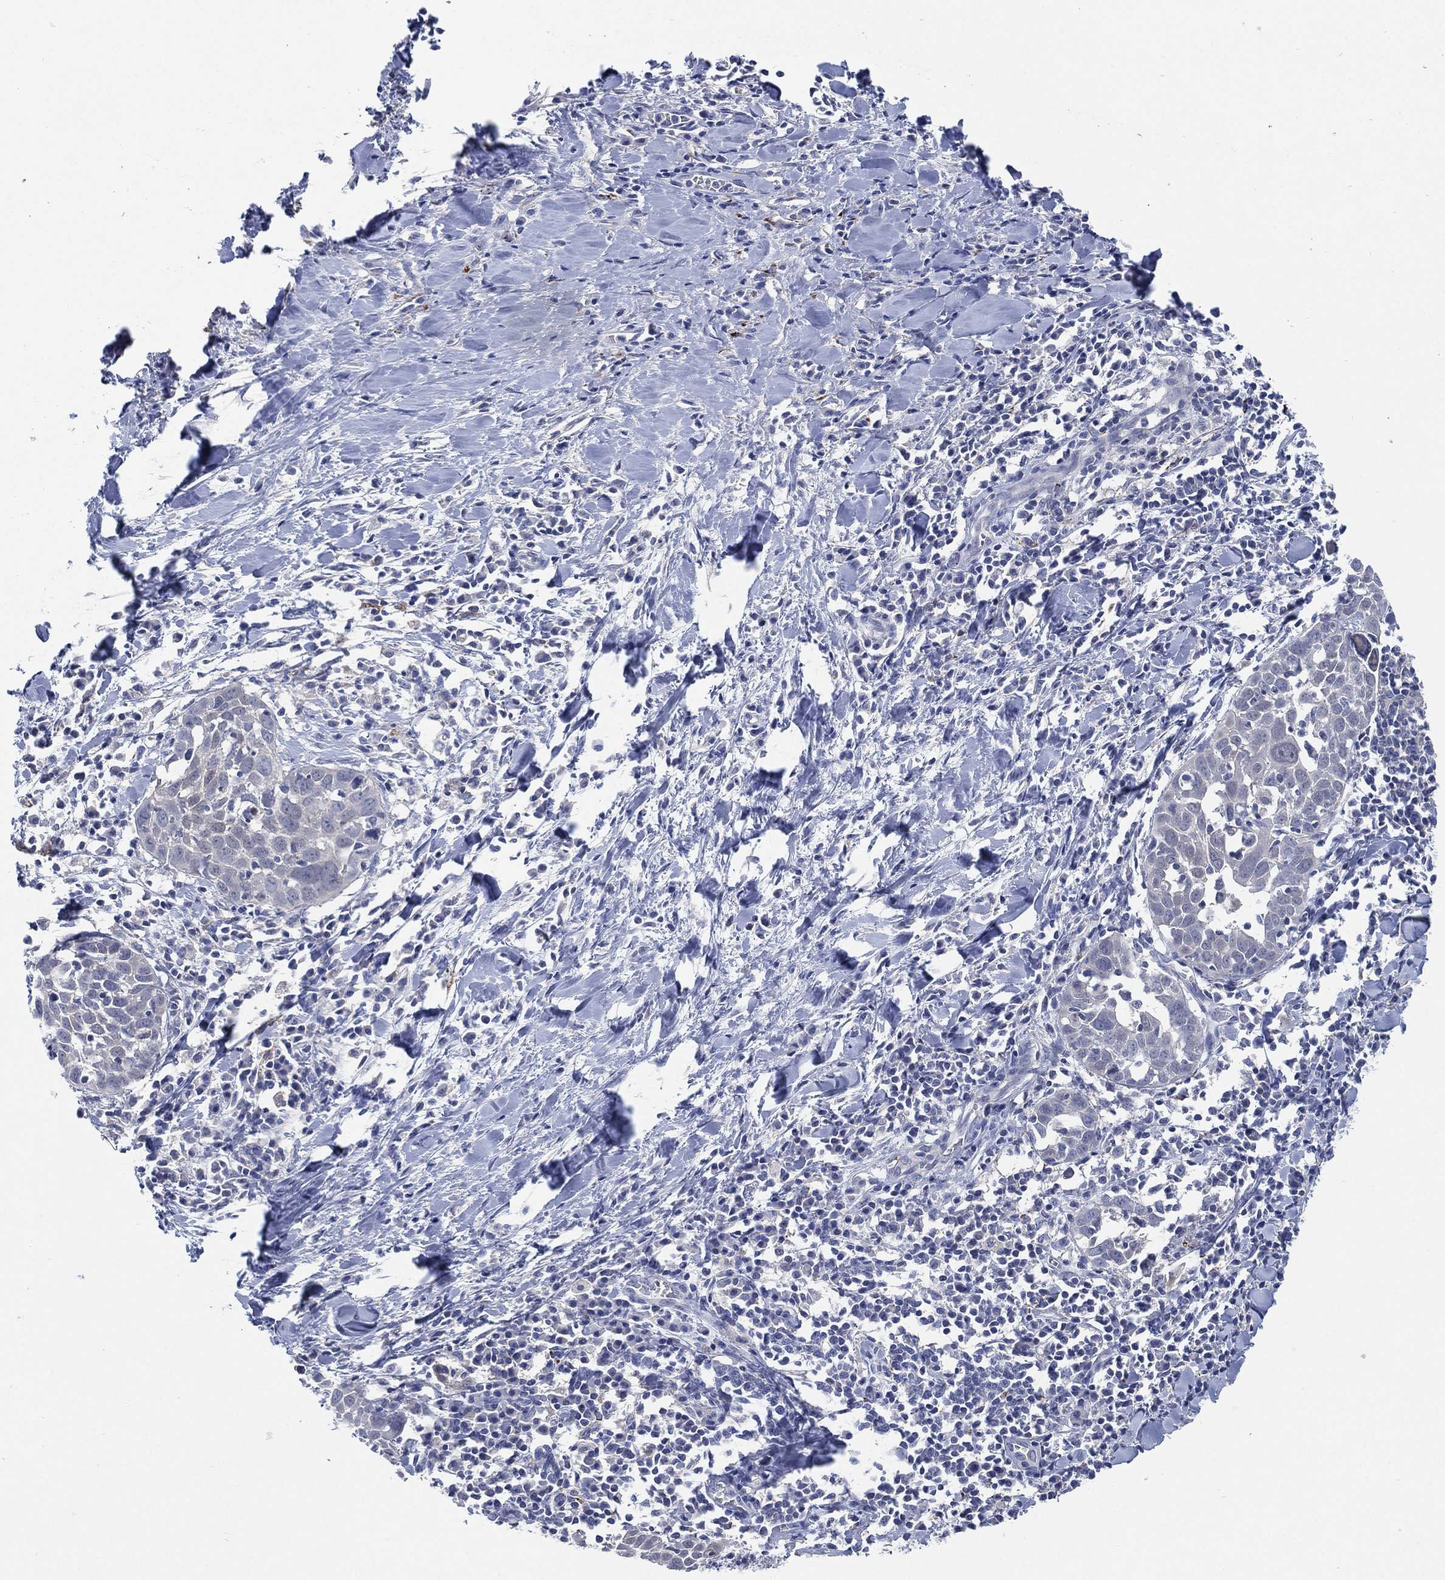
{"staining": {"intensity": "moderate", "quantity": "<25%", "location": "cytoplasmic/membranous"}, "tissue": "lung cancer", "cell_type": "Tumor cells", "image_type": "cancer", "snomed": [{"axis": "morphology", "description": "Squamous cell carcinoma, NOS"}, {"axis": "topography", "description": "Lung"}], "caption": "Lung cancer (squamous cell carcinoma) stained with DAB (3,3'-diaminobenzidine) immunohistochemistry (IHC) demonstrates low levels of moderate cytoplasmic/membranous positivity in approximately <25% of tumor cells. The staining was performed using DAB (3,3'-diaminobenzidine) to visualize the protein expression in brown, while the nuclei were stained in blue with hematoxylin (Magnification: 20x).", "gene": "C5orf46", "patient": {"sex": "male", "age": 57}}